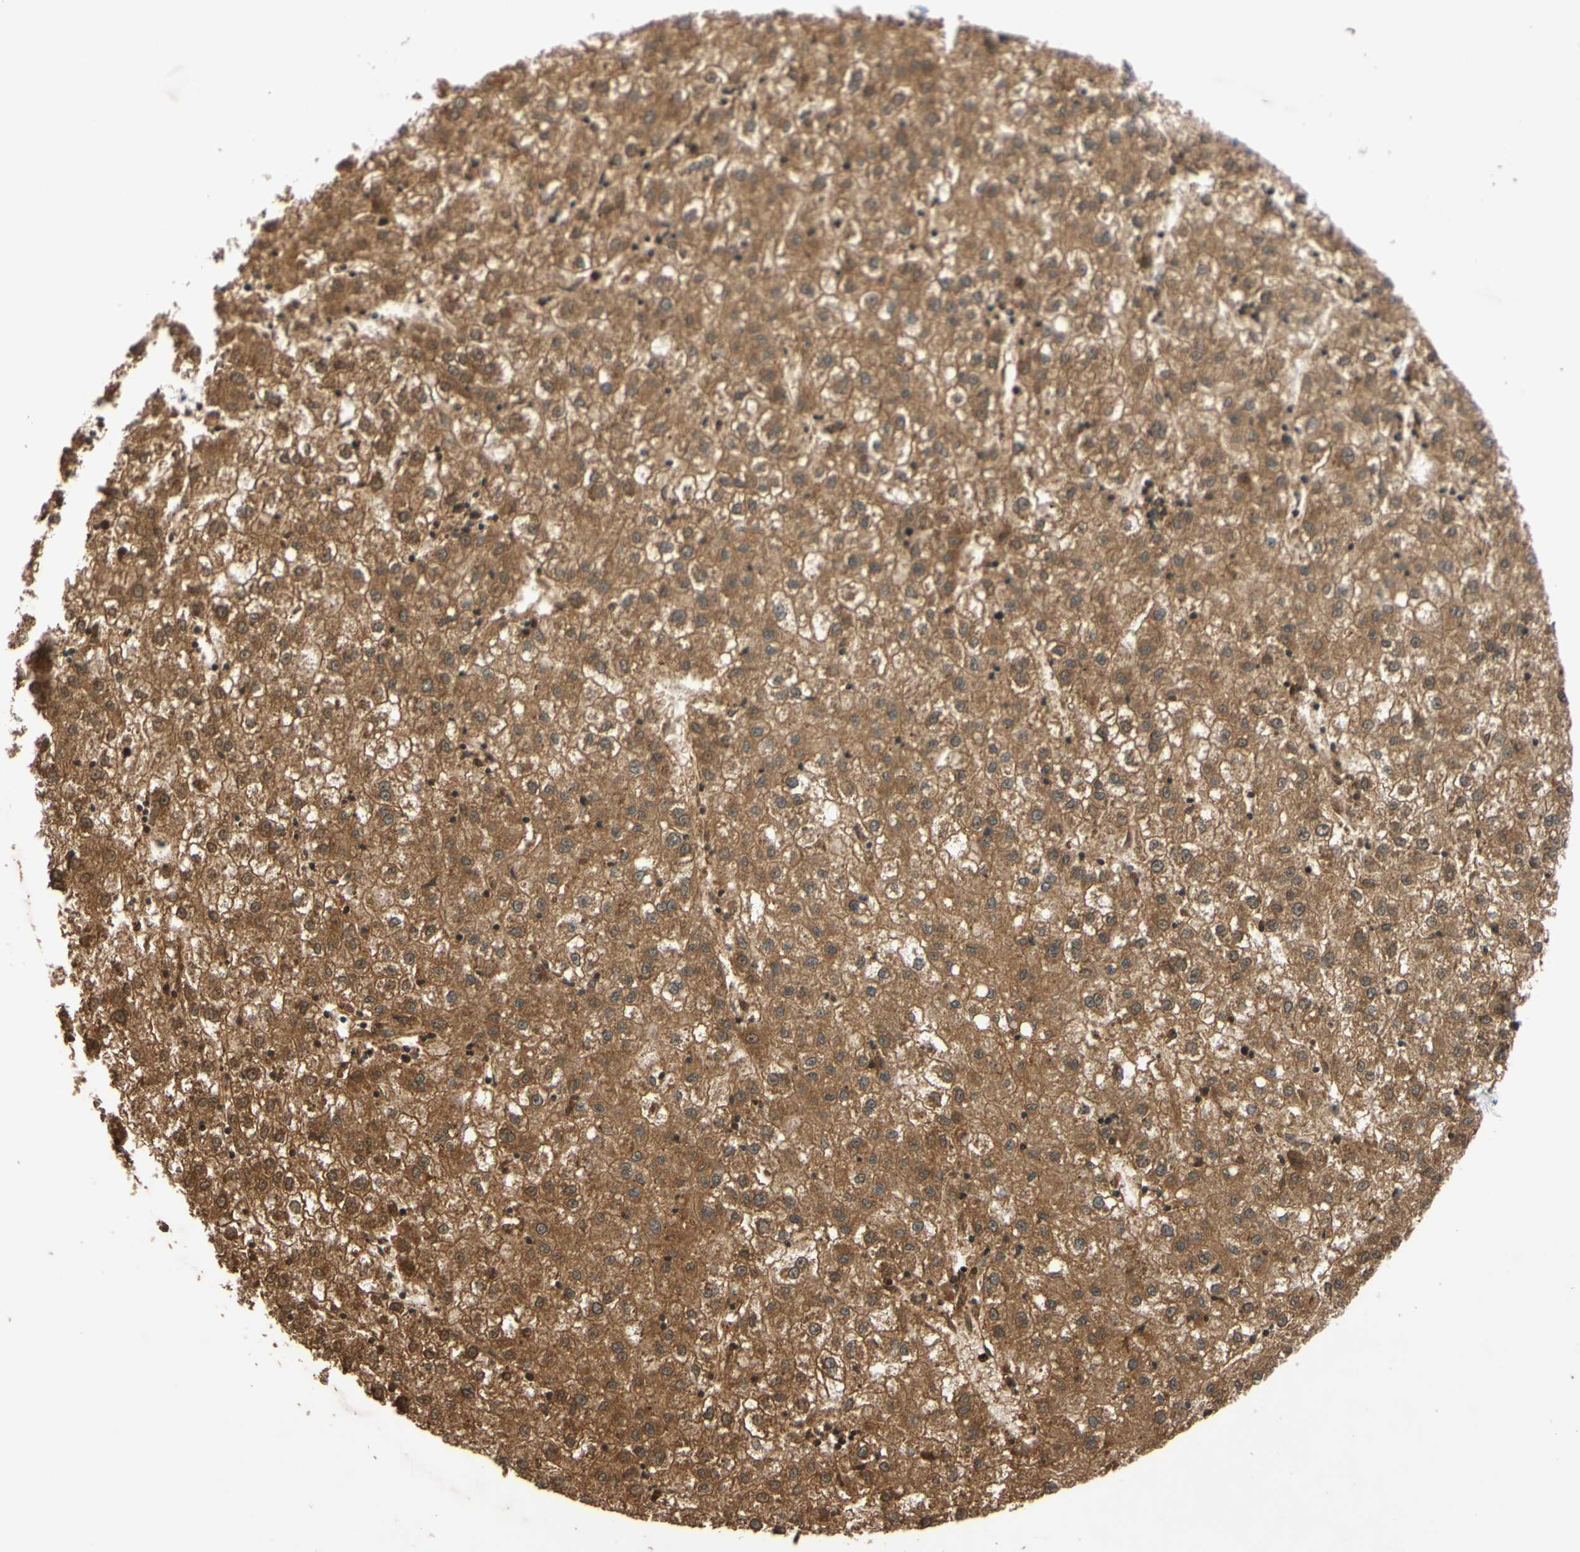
{"staining": {"intensity": "strong", "quantity": ">75%", "location": "cytoplasmic/membranous"}, "tissue": "liver cancer", "cell_type": "Tumor cells", "image_type": "cancer", "snomed": [{"axis": "morphology", "description": "Carcinoma, Hepatocellular, NOS"}, {"axis": "topography", "description": "Liver"}], "caption": "This is a photomicrograph of IHC staining of liver cancer (hepatocellular carcinoma), which shows strong staining in the cytoplasmic/membranous of tumor cells.", "gene": "MBTPS2", "patient": {"sex": "male", "age": 72}}